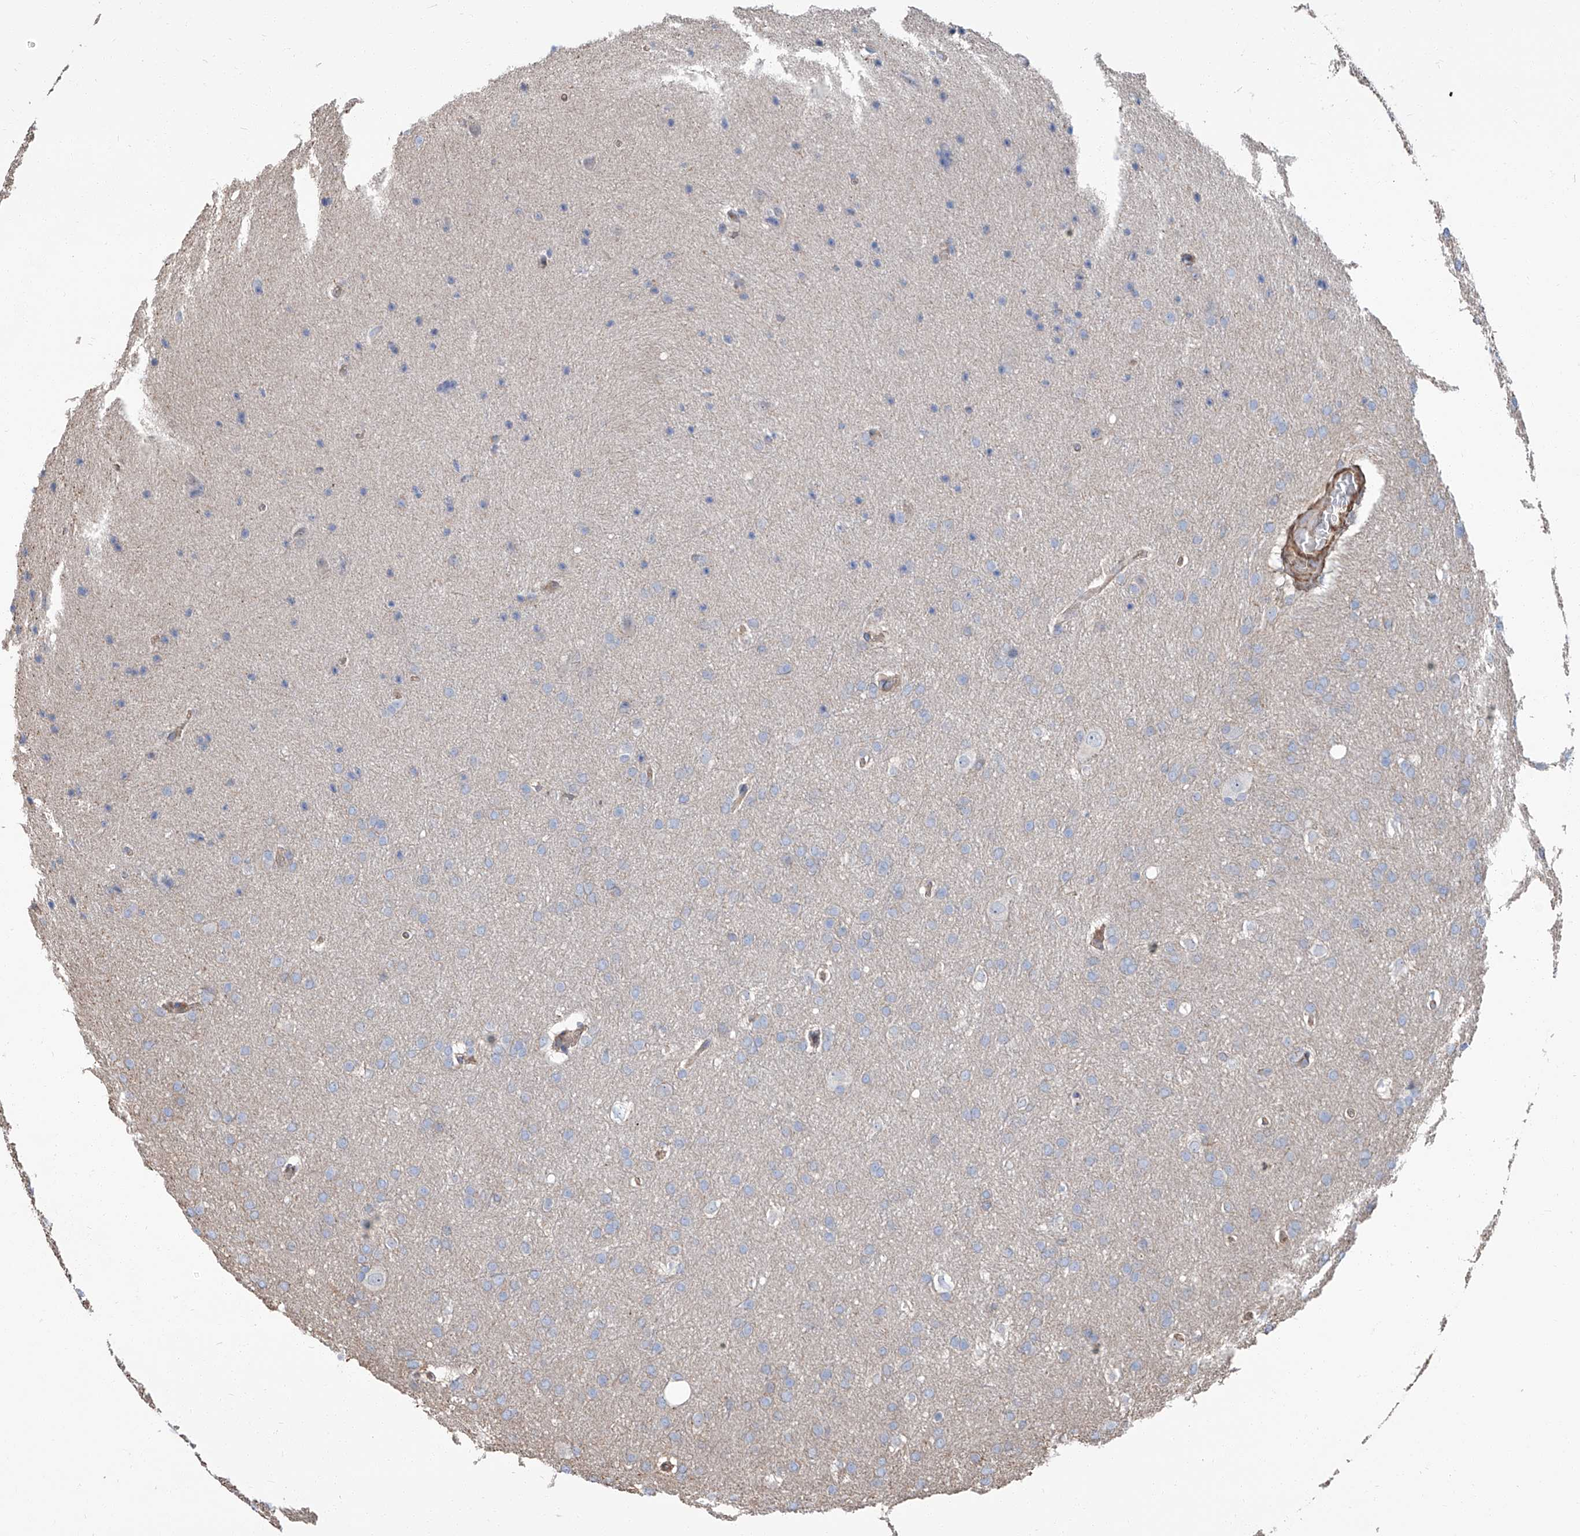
{"staining": {"intensity": "negative", "quantity": "none", "location": "none"}, "tissue": "glioma", "cell_type": "Tumor cells", "image_type": "cancer", "snomed": [{"axis": "morphology", "description": "Glioma, malignant, Low grade"}, {"axis": "topography", "description": "Brain"}], "caption": "Human malignant glioma (low-grade) stained for a protein using immunohistochemistry shows no expression in tumor cells.", "gene": "PIEZO2", "patient": {"sex": "female", "age": 37}}